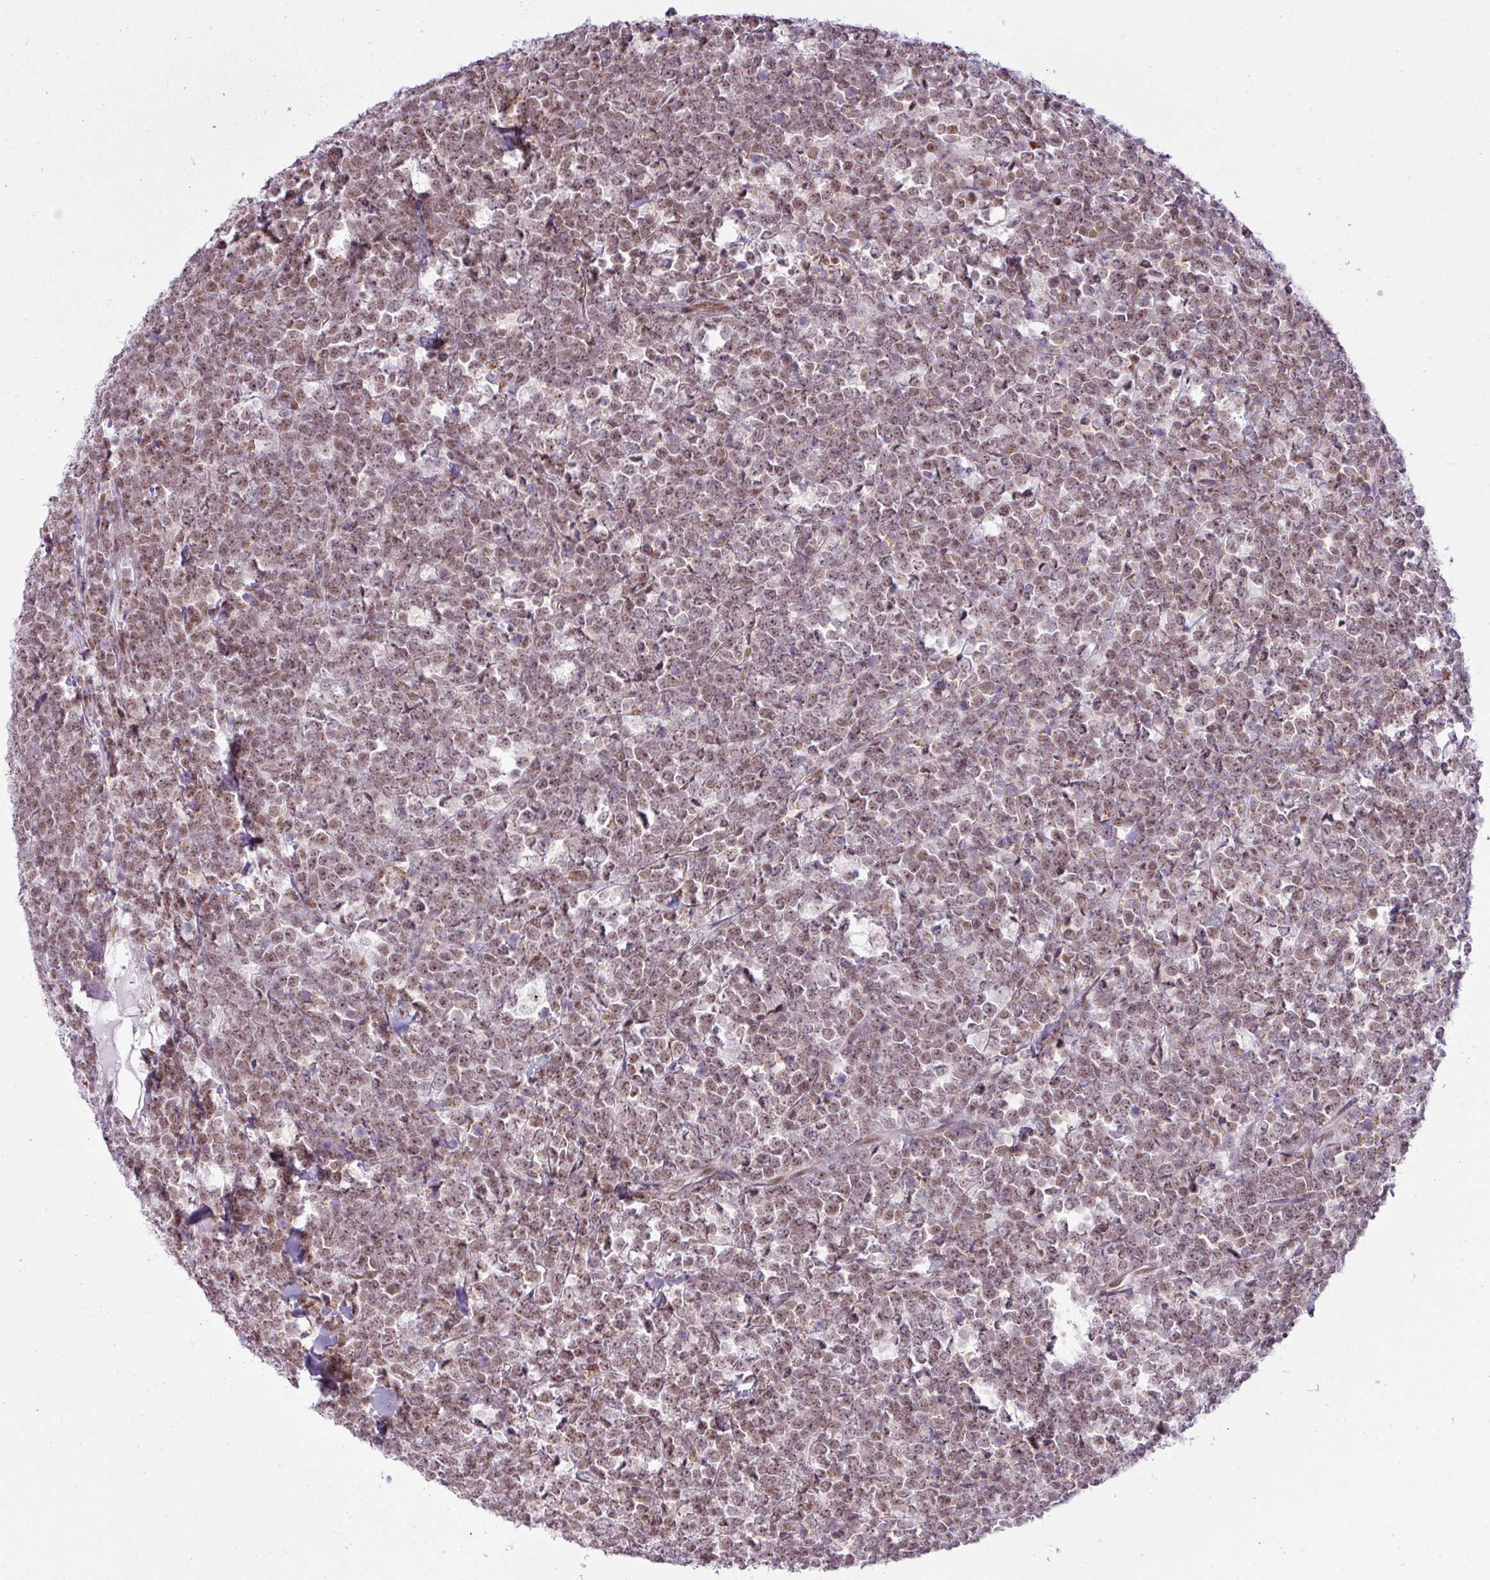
{"staining": {"intensity": "moderate", "quantity": ">75%", "location": "nuclear"}, "tissue": "lymphoma", "cell_type": "Tumor cells", "image_type": "cancer", "snomed": [{"axis": "morphology", "description": "Malignant lymphoma, non-Hodgkin's type, High grade"}, {"axis": "topography", "description": "Small intestine"}, {"axis": "topography", "description": "Colon"}], "caption": "Tumor cells demonstrate medium levels of moderate nuclear expression in approximately >75% of cells in human high-grade malignant lymphoma, non-Hodgkin's type.", "gene": "ARL6IP4", "patient": {"sex": "male", "age": 8}}